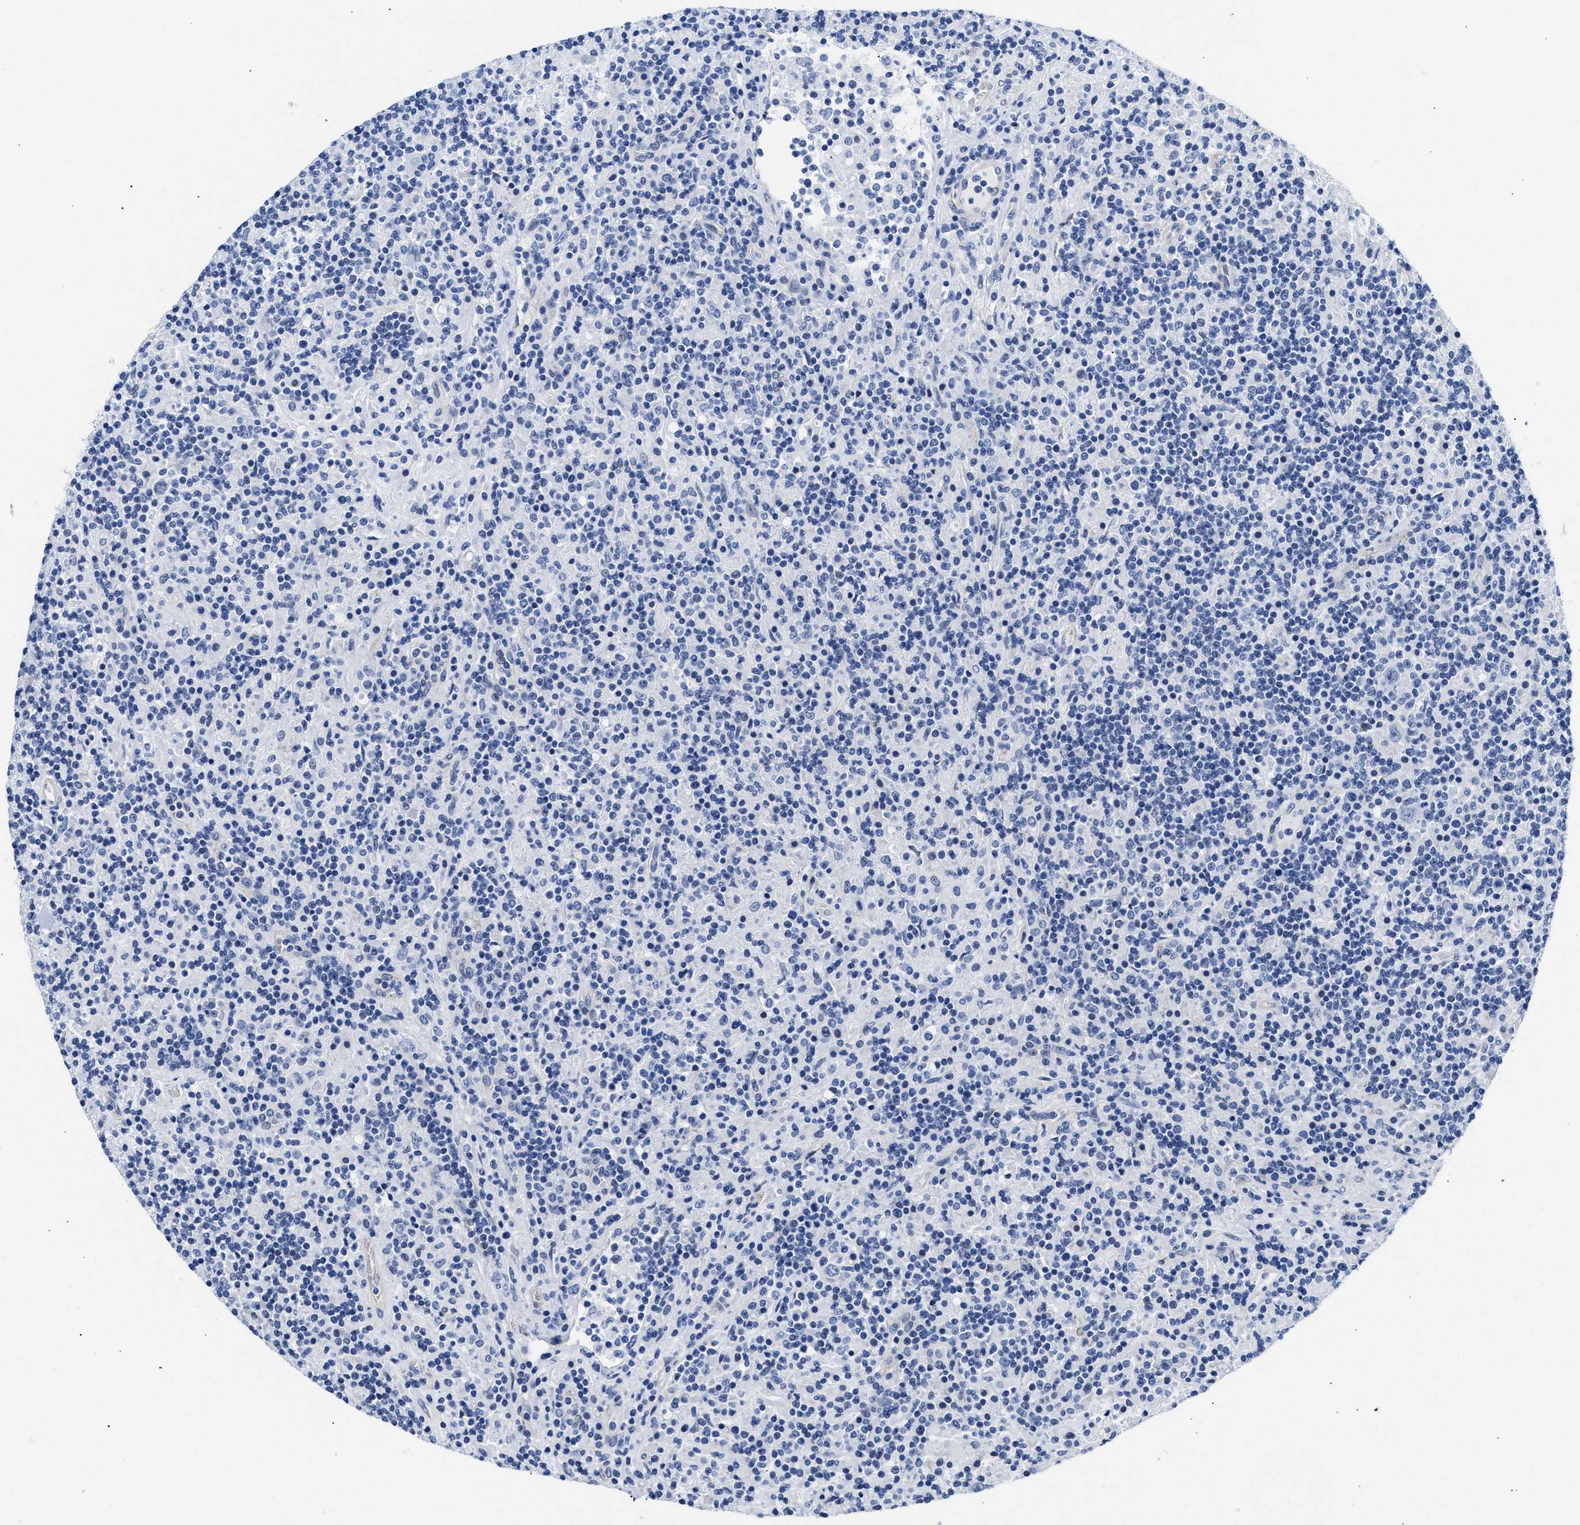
{"staining": {"intensity": "negative", "quantity": "none", "location": "none"}, "tissue": "lymphoma", "cell_type": "Tumor cells", "image_type": "cancer", "snomed": [{"axis": "morphology", "description": "Hodgkin's disease, NOS"}, {"axis": "topography", "description": "Lymph node"}], "caption": "The micrograph reveals no staining of tumor cells in lymphoma.", "gene": "TRIM29", "patient": {"sex": "male", "age": 70}}